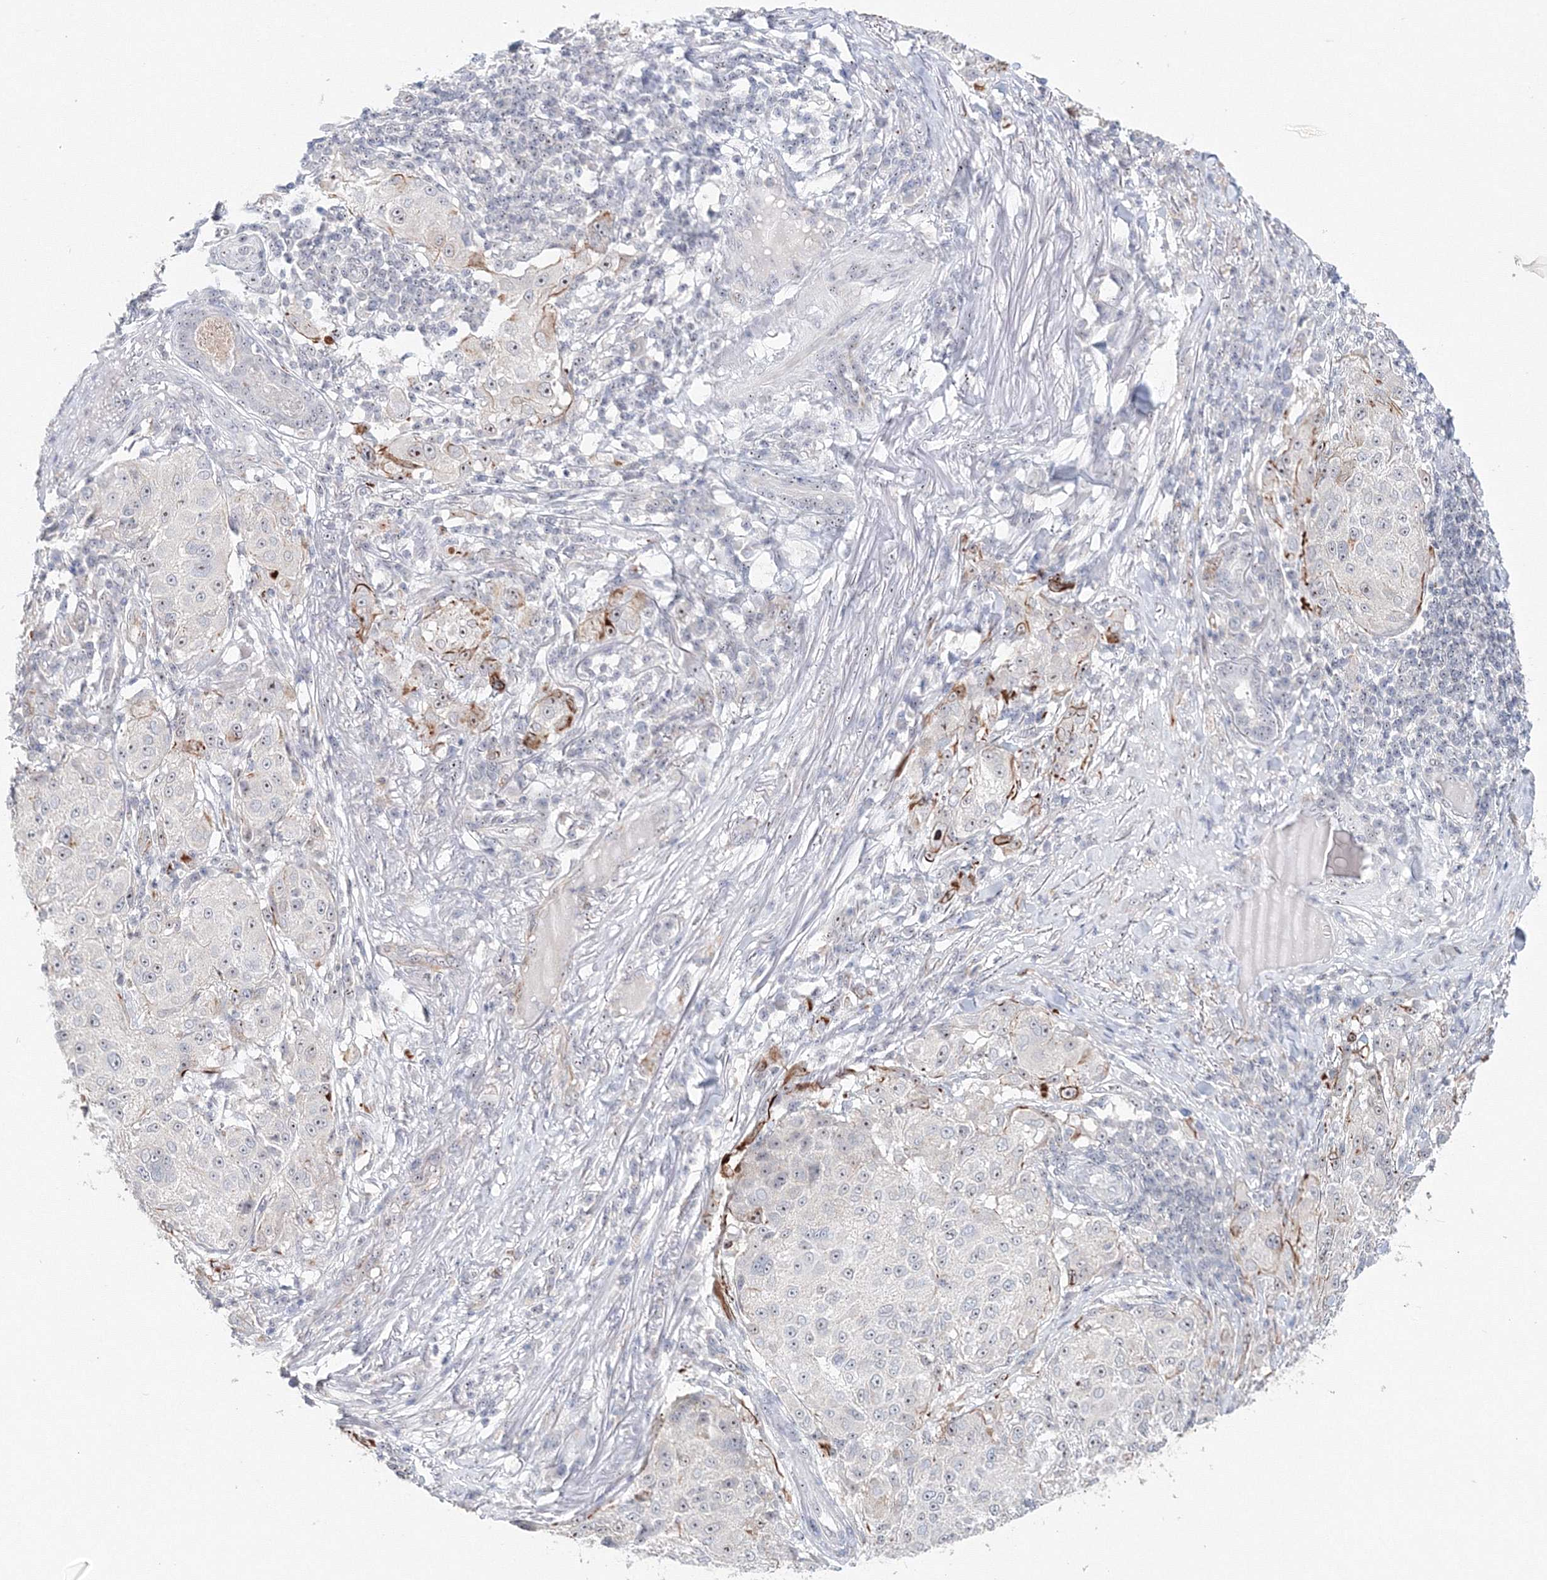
{"staining": {"intensity": "moderate", "quantity": "<25%", "location": "cytoplasmic/membranous,nuclear"}, "tissue": "melanoma", "cell_type": "Tumor cells", "image_type": "cancer", "snomed": [{"axis": "morphology", "description": "Necrosis, NOS"}, {"axis": "morphology", "description": "Malignant melanoma, NOS"}, {"axis": "topography", "description": "Skin"}], "caption": "Moderate cytoplasmic/membranous and nuclear staining for a protein is present in approximately <25% of tumor cells of malignant melanoma using immunohistochemistry (IHC).", "gene": "SIRT7", "patient": {"sex": "female", "age": 87}}